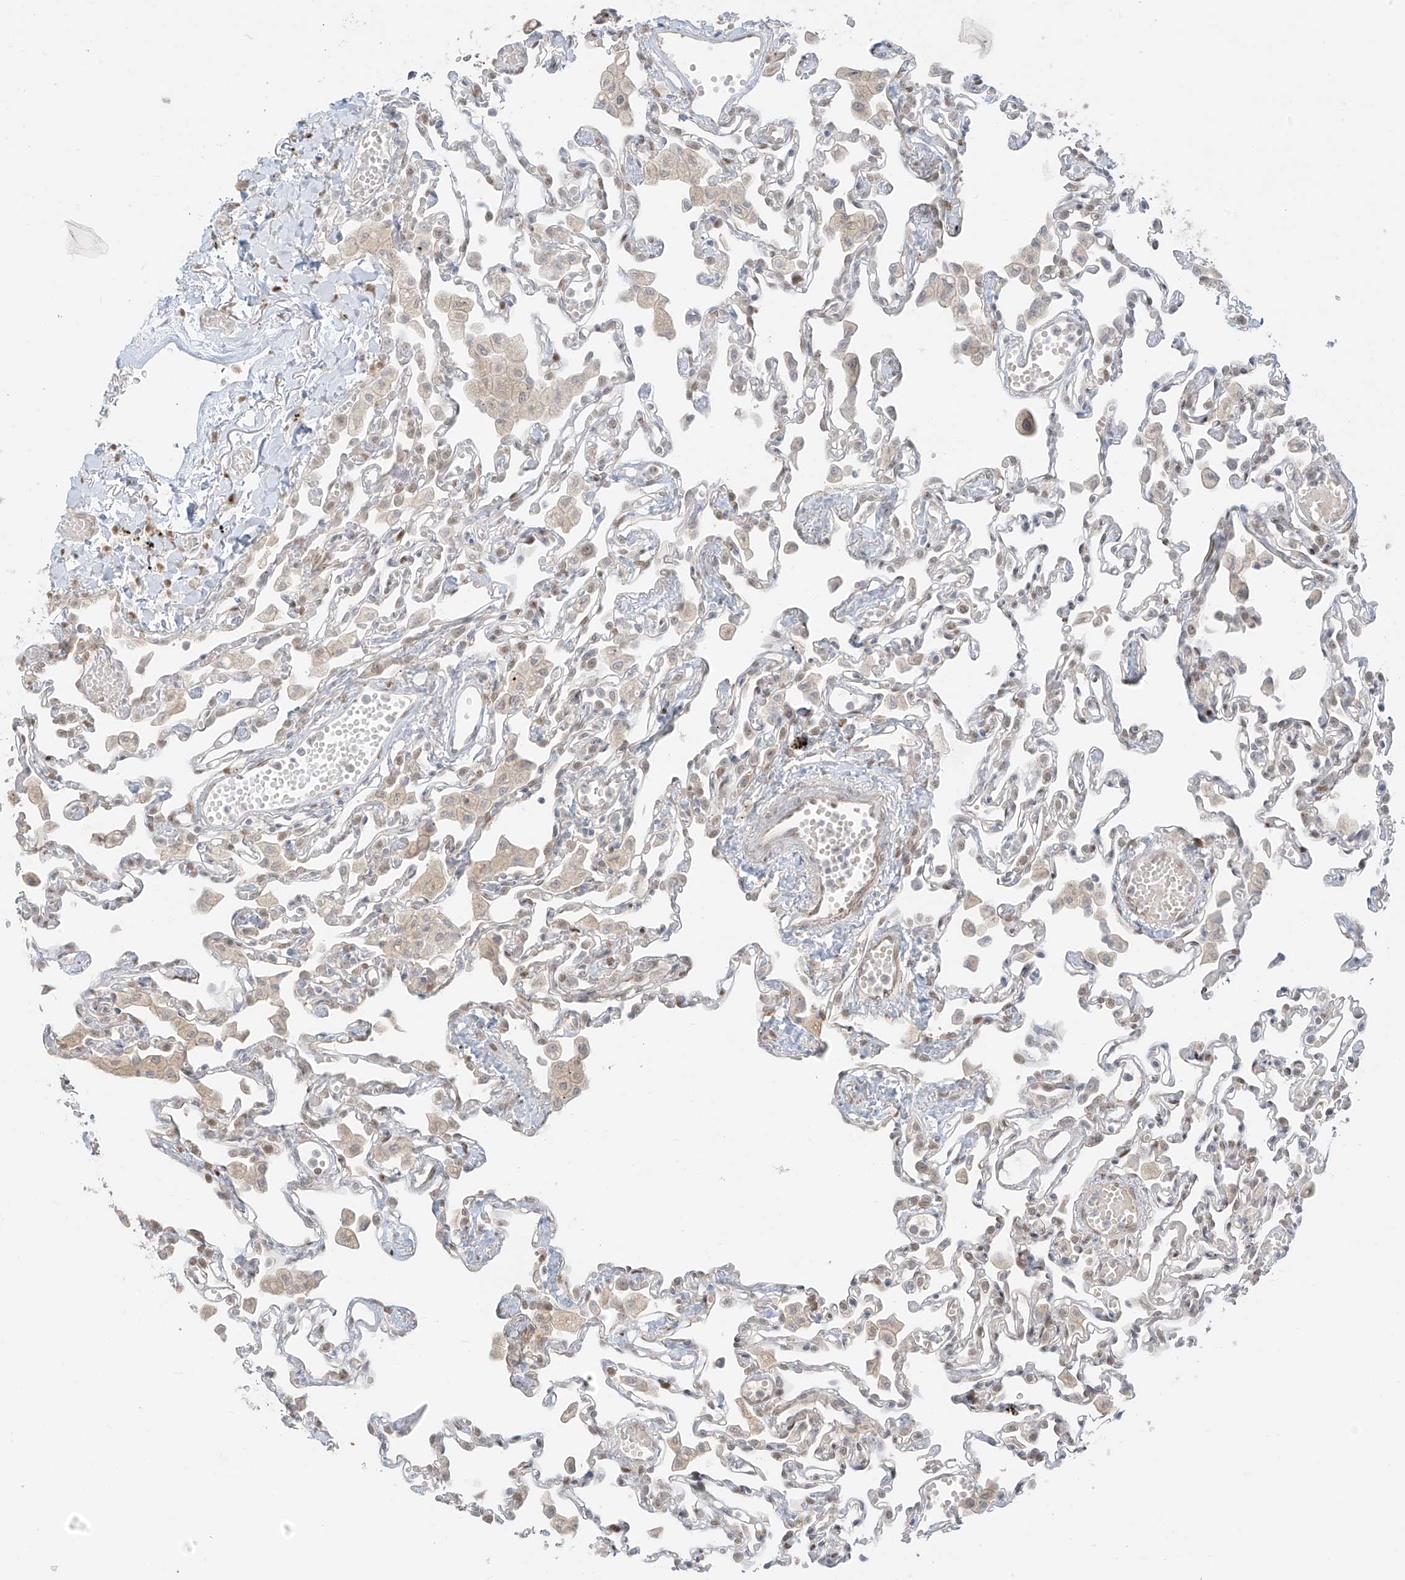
{"staining": {"intensity": "weak", "quantity": "<25%", "location": "cytoplasmic/membranous,nuclear"}, "tissue": "lung", "cell_type": "Alveolar cells", "image_type": "normal", "snomed": [{"axis": "morphology", "description": "Normal tissue, NOS"}, {"axis": "topography", "description": "Bronchus"}, {"axis": "topography", "description": "Lung"}], "caption": "Human lung stained for a protein using IHC reveals no positivity in alveolar cells.", "gene": "ZNF774", "patient": {"sex": "female", "age": 49}}